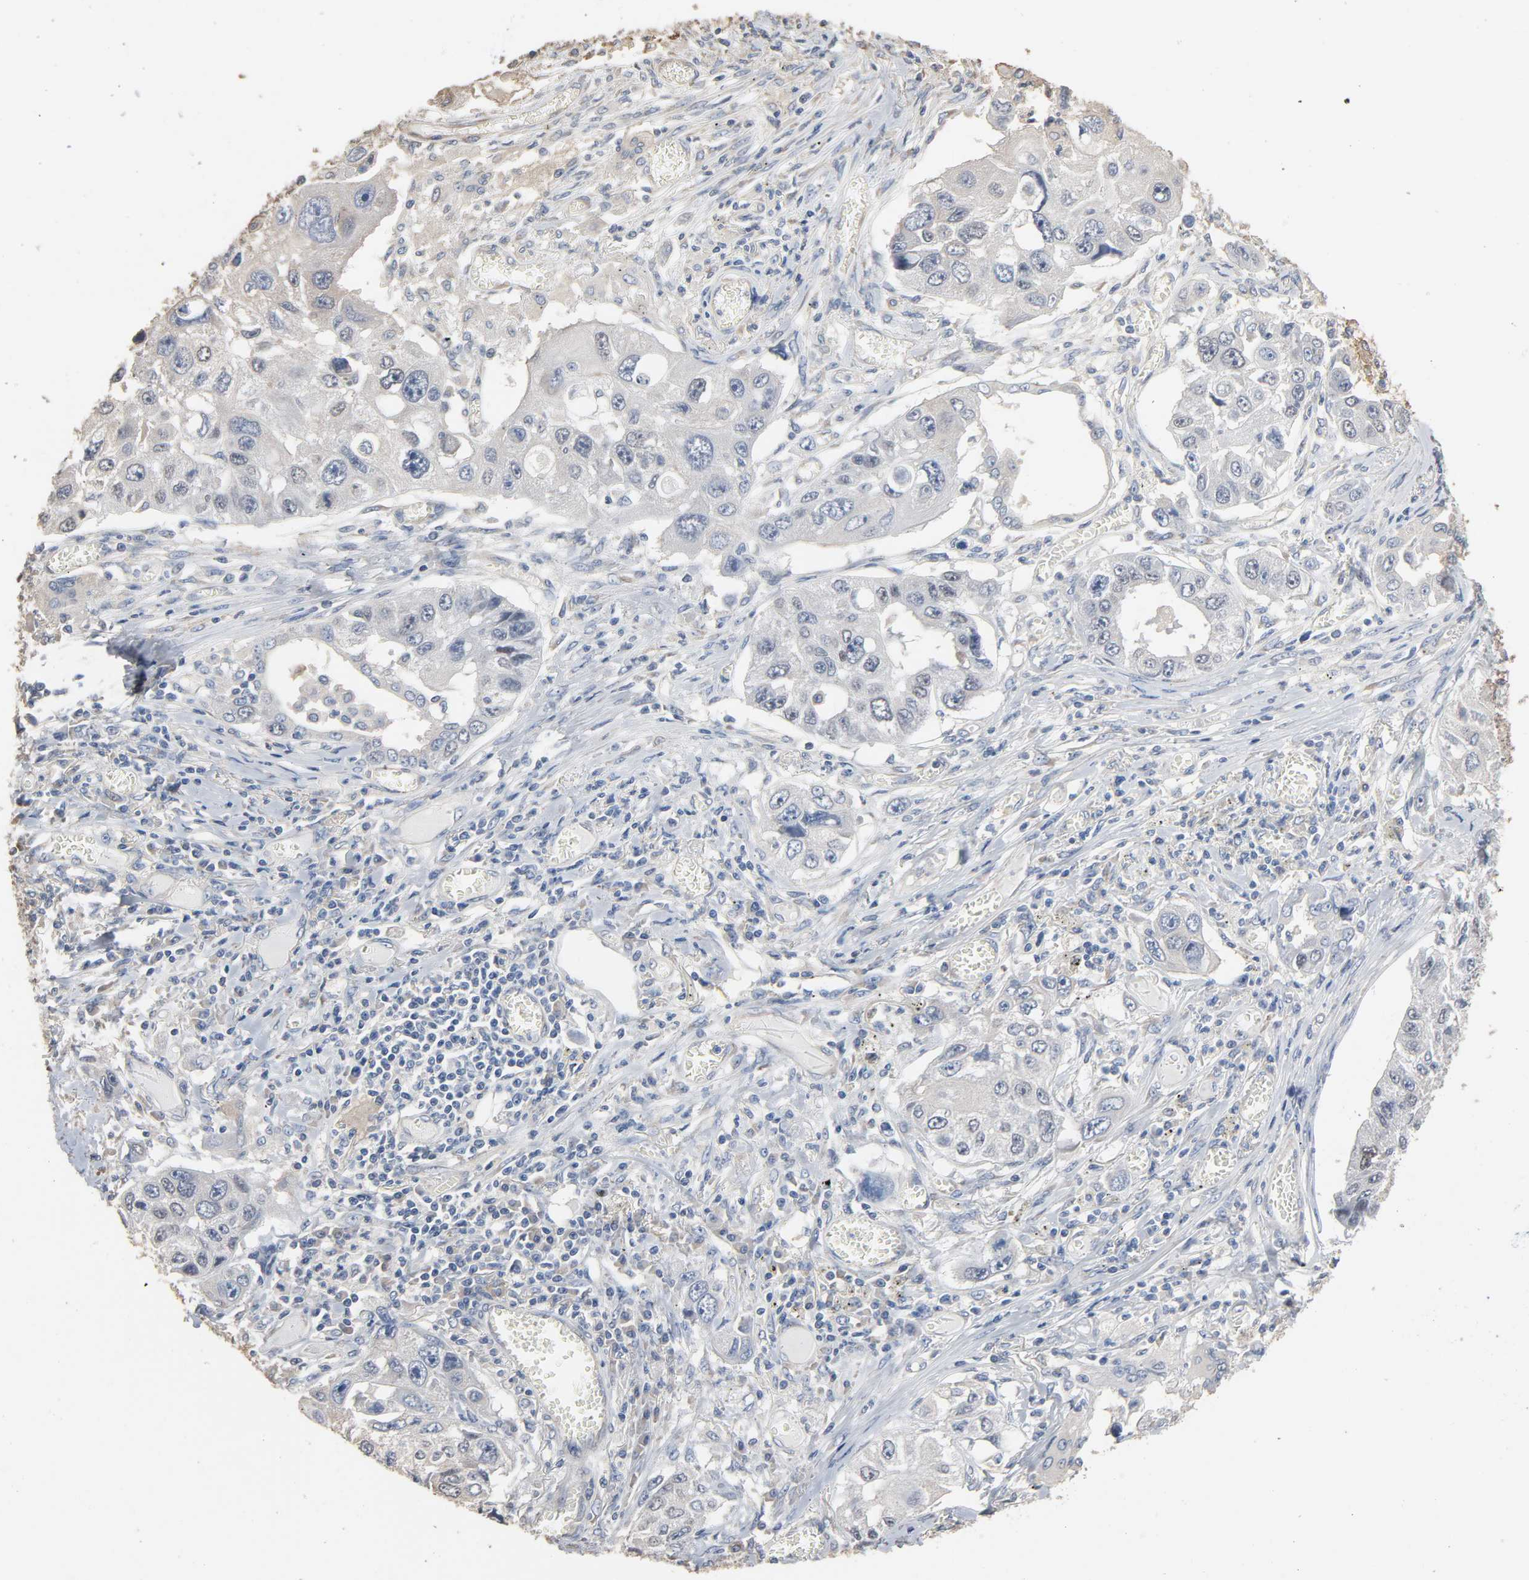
{"staining": {"intensity": "negative", "quantity": "none", "location": "none"}, "tissue": "lung cancer", "cell_type": "Tumor cells", "image_type": "cancer", "snomed": [{"axis": "morphology", "description": "Squamous cell carcinoma, NOS"}, {"axis": "topography", "description": "Lung"}], "caption": "The histopathology image demonstrates no staining of tumor cells in lung squamous cell carcinoma.", "gene": "SOX6", "patient": {"sex": "male", "age": 71}}